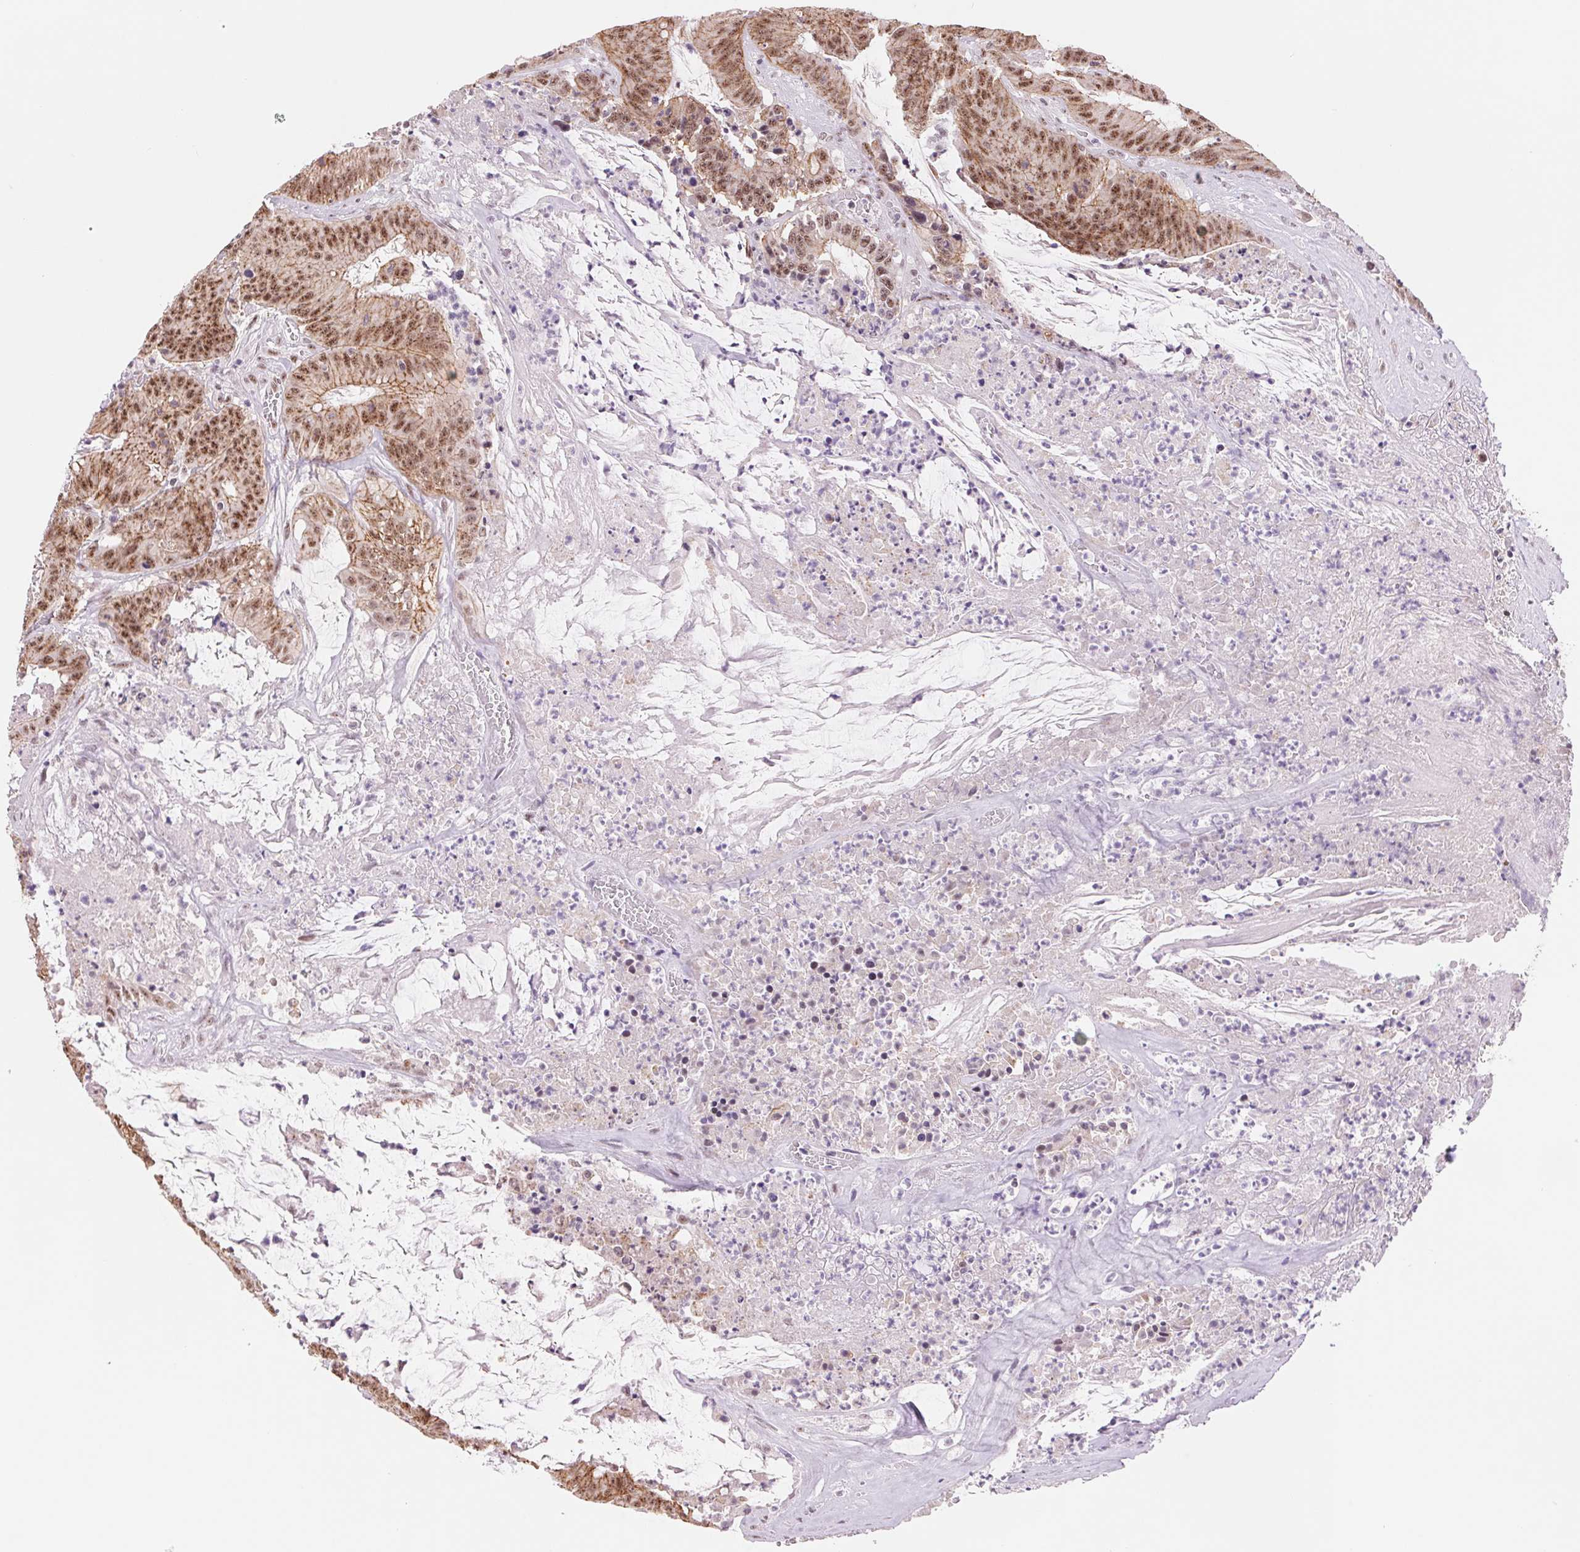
{"staining": {"intensity": "moderate", "quantity": ">75%", "location": "cytoplasmic/membranous,nuclear"}, "tissue": "colorectal cancer", "cell_type": "Tumor cells", "image_type": "cancer", "snomed": [{"axis": "morphology", "description": "Adenocarcinoma, NOS"}, {"axis": "topography", "description": "Colon"}], "caption": "Adenocarcinoma (colorectal) was stained to show a protein in brown. There is medium levels of moderate cytoplasmic/membranous and nuclear positivity in about >75% of tumor cells.", "gene": "ZC3H14", "patient": {"sex": "male", "age": 33}}